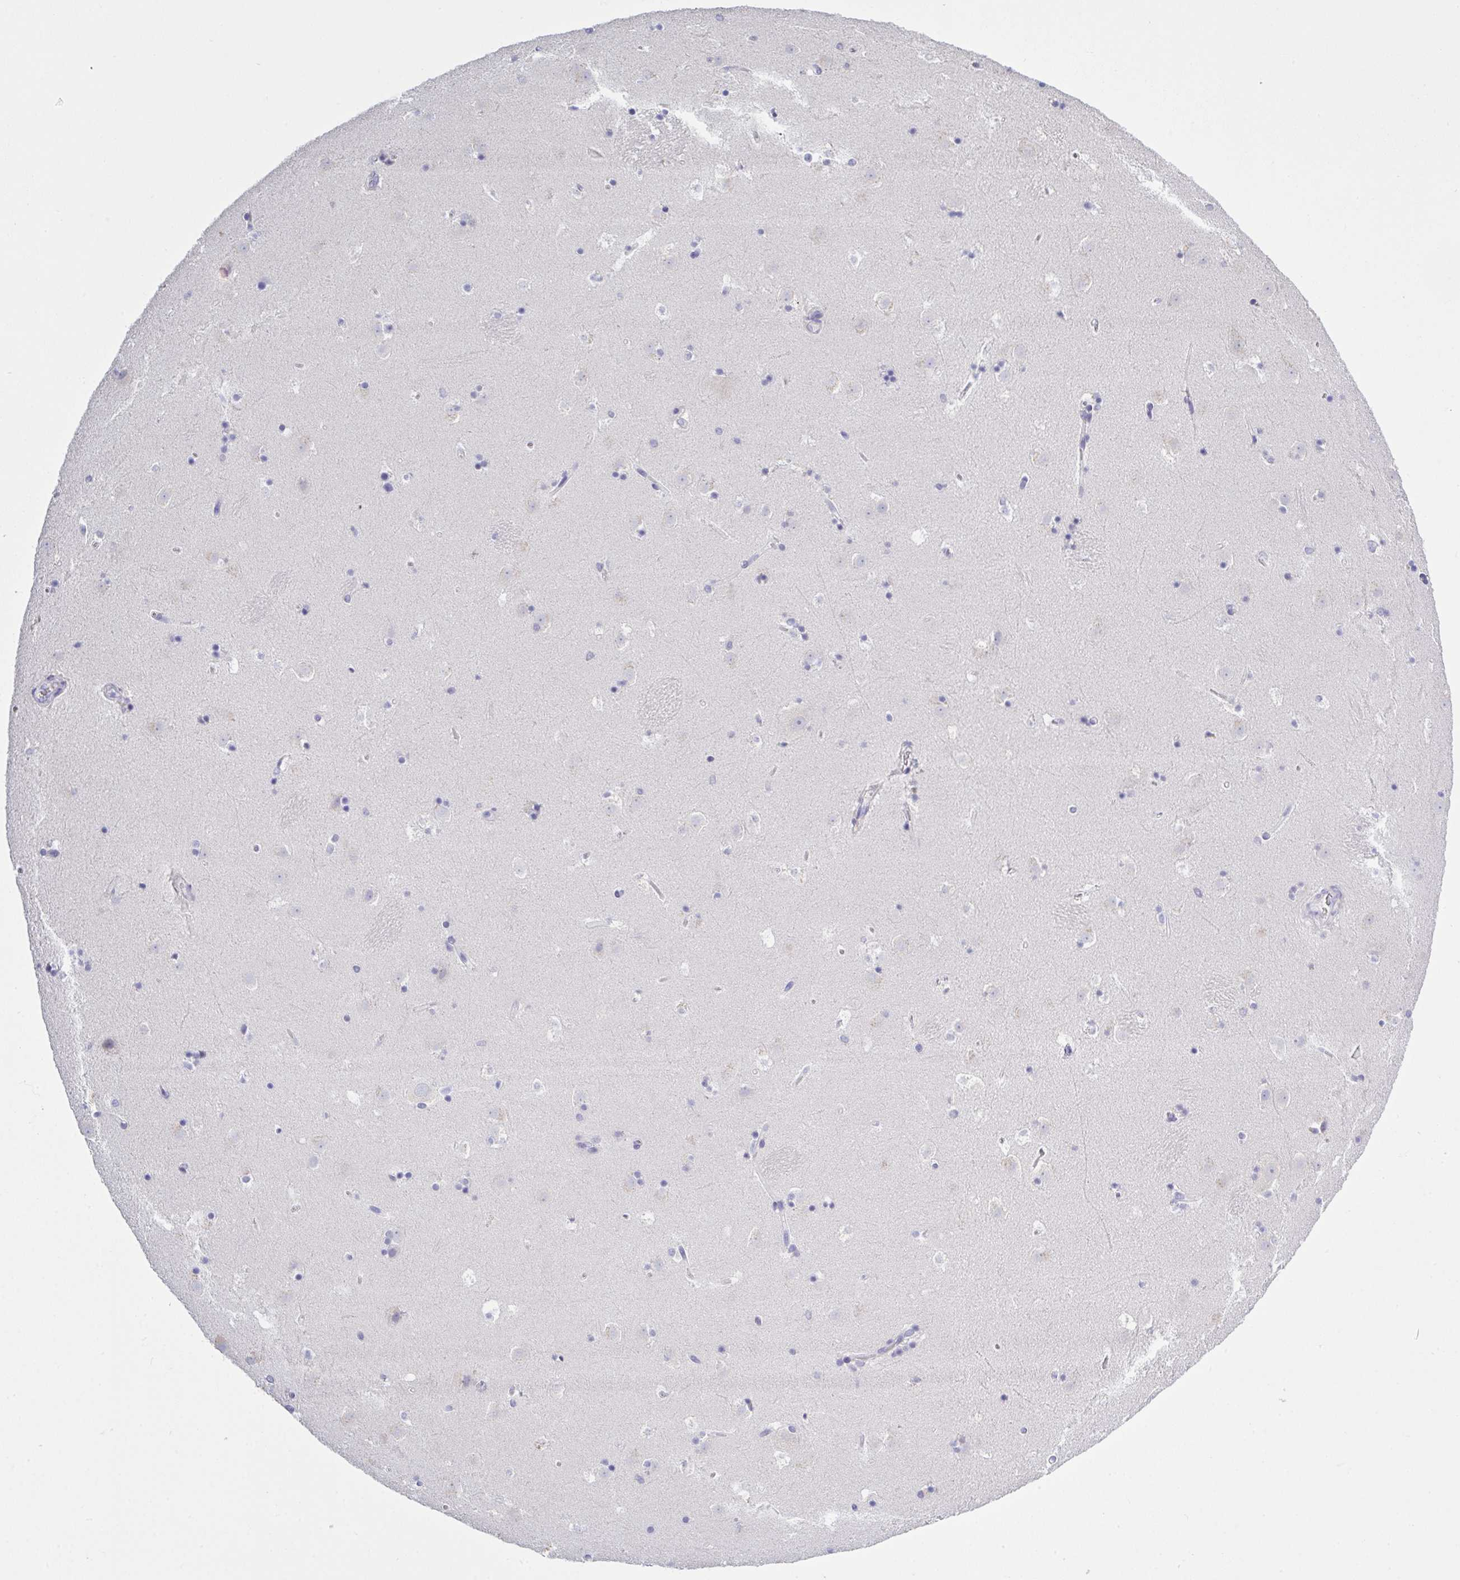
{"staining": {"intensity": "negative", "quantity": "none", "location": "none"}, "tissue": "caudate", "cell_type": "Glial cells", "image_type": "normal", "snomed": [{"axis": "morphology", "description": "Normal tissue, NOS"}, {"axis": "topography", "description": "Lateral ventricle wall"}], "caption": "This is a image of immunohistochemistry staining of unremarkable caudate, which shows no positivity in glial cells. (Brightfield microscopy of DAB (3,3'-diaminobenzidine) IHC at high magnification).", "gene": "LRRC58", "patient": {"sex": "male", "age": 37}}